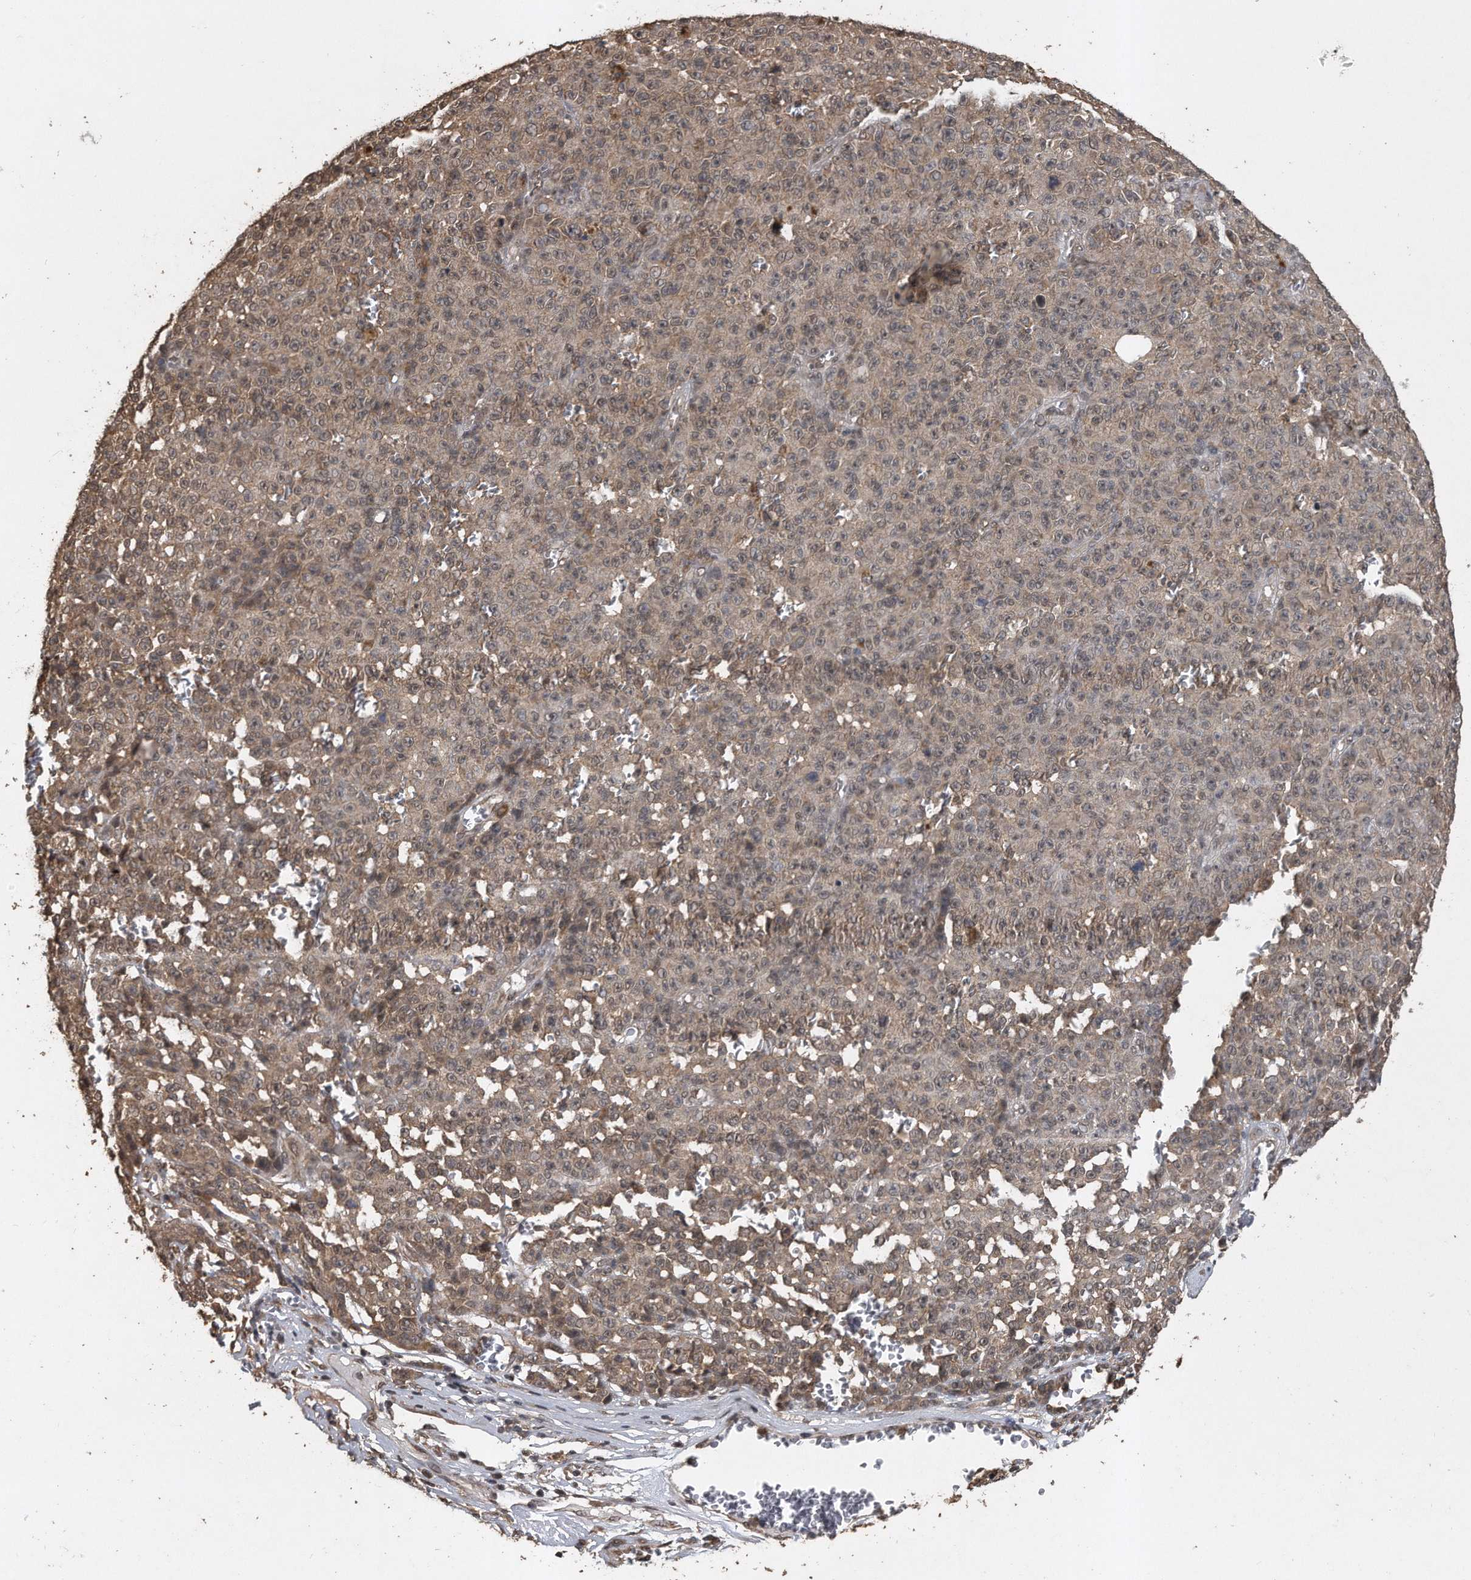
{"staining": {"intensity": "weak", "quantity": "25%-75%", "location": "cytoplasmic/membranous"}, "tissue": "melanoma", "cell_type": "Tumor cells", "image_type": "cancer", "snomed": [{"axis": "morphology", "description": "Malignant melanoma, NOS"}, {"axis": "topography", "description": "Skin"}], "caption": "Malignant melanoma stained with immunohistochemistry (IHC) displays weak cytoplasmic/membranous positivity in about 25%-75% of tumor cells. (DAB (3,3'-diaminobenzidine) IHC, brown staining for protein, blue staining for nuclei).", "gene": "CRYZL1", "patient": {"sex": "female", "age": 82}}